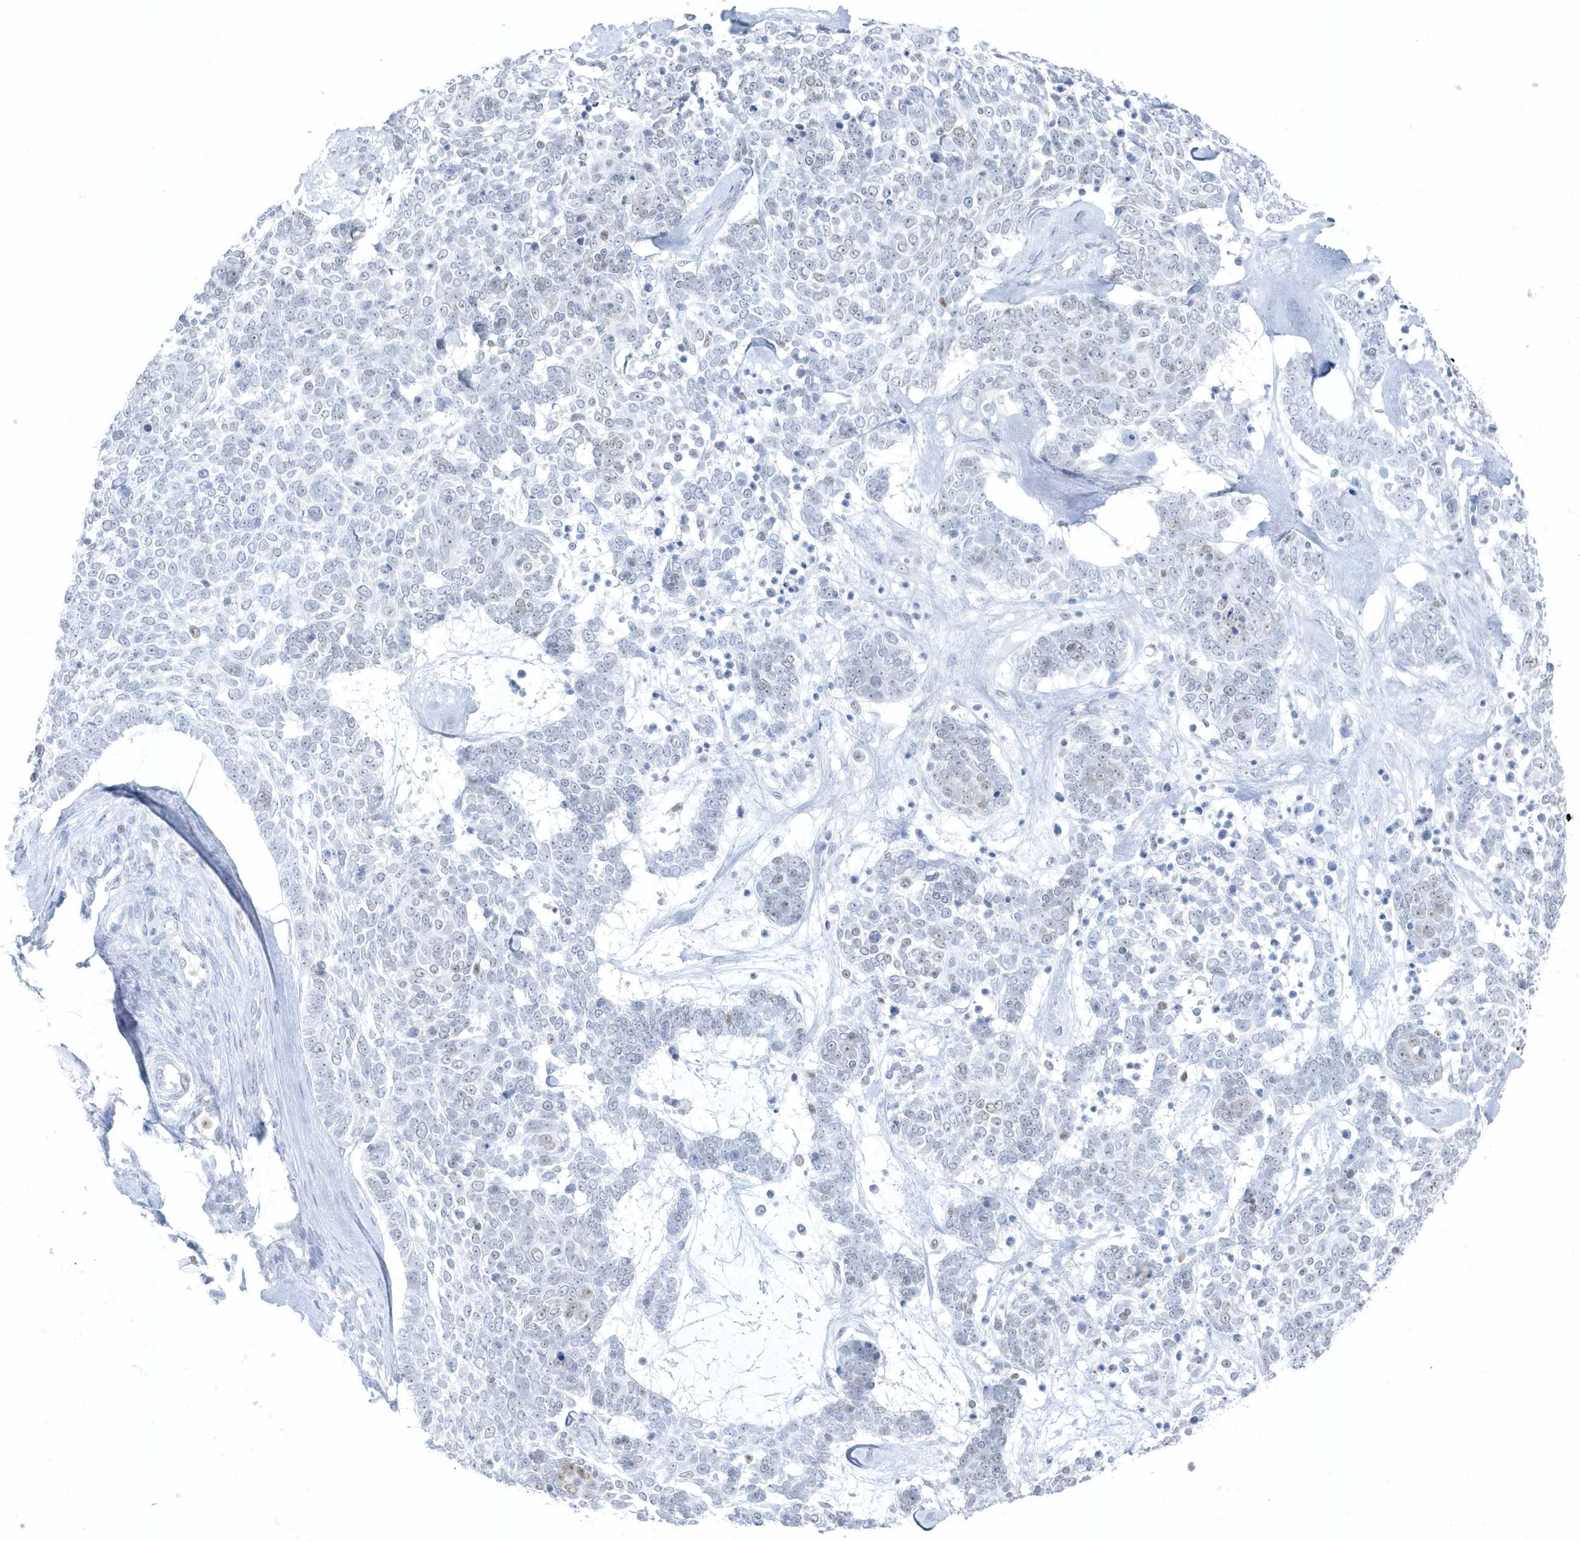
{"staining": {"intensity": "negative", "quantity": "none", "location": "none"}, "tissue": "skin cancer", "cell_type": "Tumor cells", "image_type": "cancer", "snomed": [{"axis": "morphology", "description": "Basal cell carcinoma"}, {"axis": "topography", "description": "Skin"}], "caption": "IHC photomicrograph of human basal cell carcinoma (skin) stained for a protein (brown), which exhibits no staining in tumor cells. (Stains: DAB immunohistochemistry (IHC) with hematoxylin counter stain, Microscopy: brightfield microscopy at high magnification).", "gene": "SMIM34", "patient": {"sex": "female", "age": 81}}